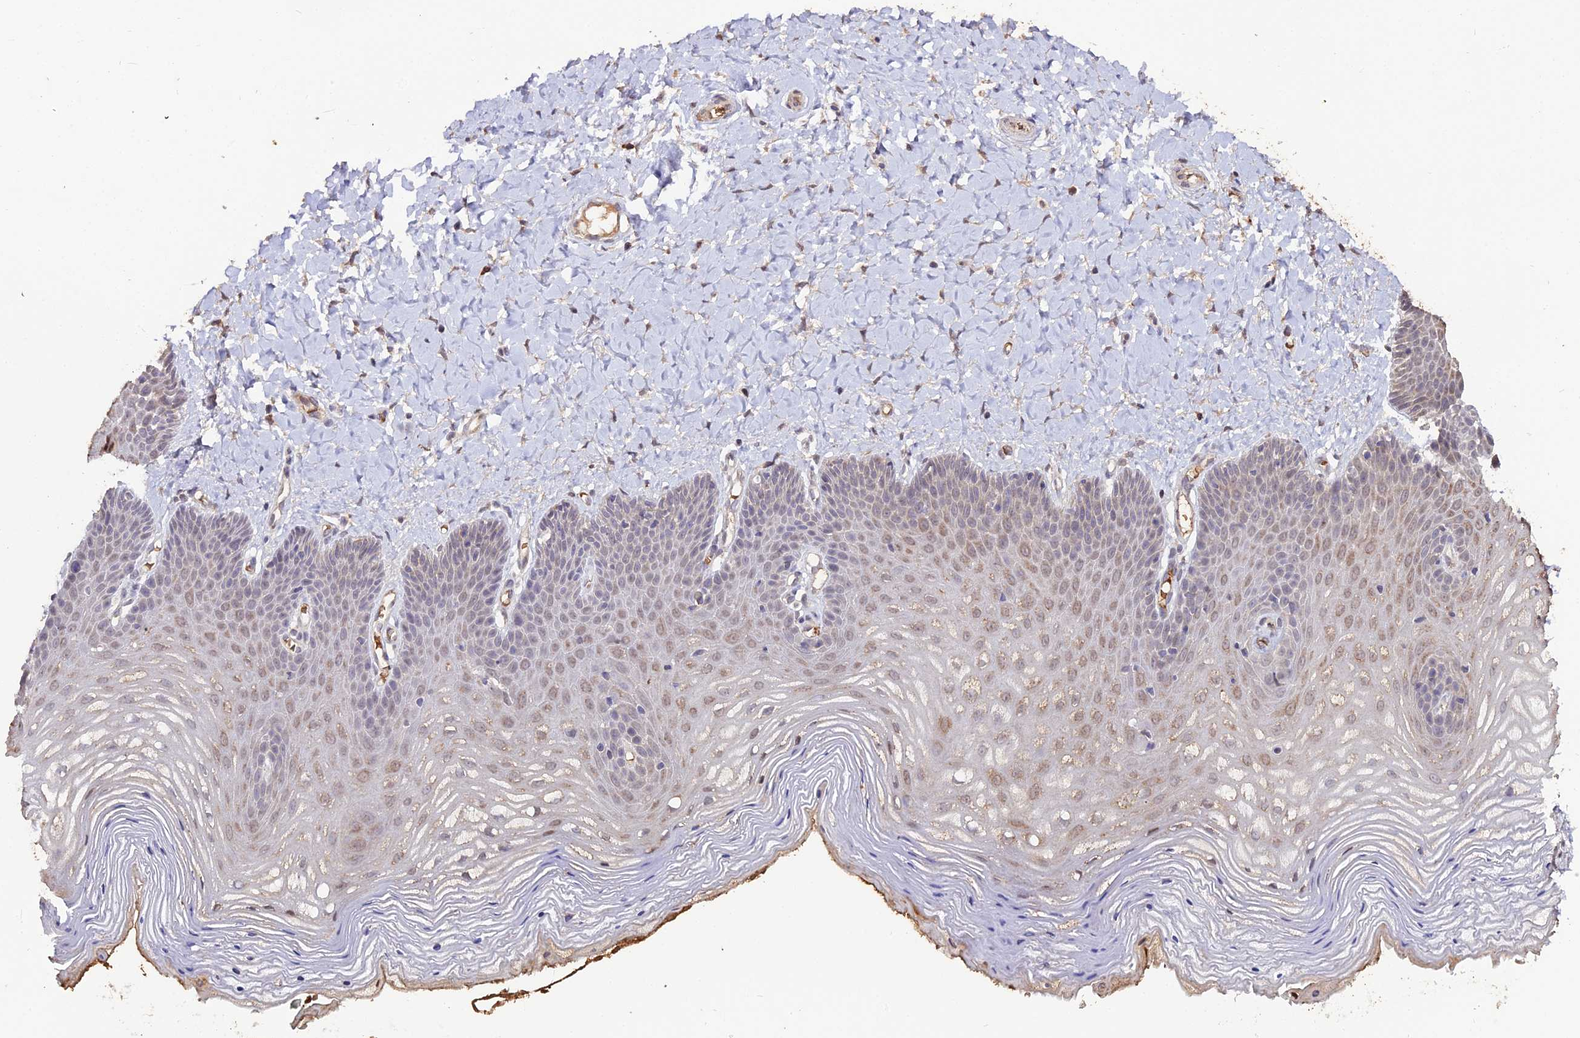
{"staining": {"intensity": "weak", "quantity": "25%-75%", "location": "cytoplasmic/membranous,nuclear"}, "tissue": "vagina", "cell_type": "Squamous epithelial cells", "image_type": "normal", "snomed": [{"axis": "morphology", "description": "Normal tissue, NOS"}, {"axis": "topography", "description": "Vagina"}], "caption": "This photomicrograph shows immunohistochemistry (IHC) staining of unremarkable human vagina, with low weak cytoplasmic/membranous,nuclear positivity in approximately 25%-75% of squamous epithelial cells.", "gene": "ZDBF2", "patient": {"sex": "female", "age": 65}}